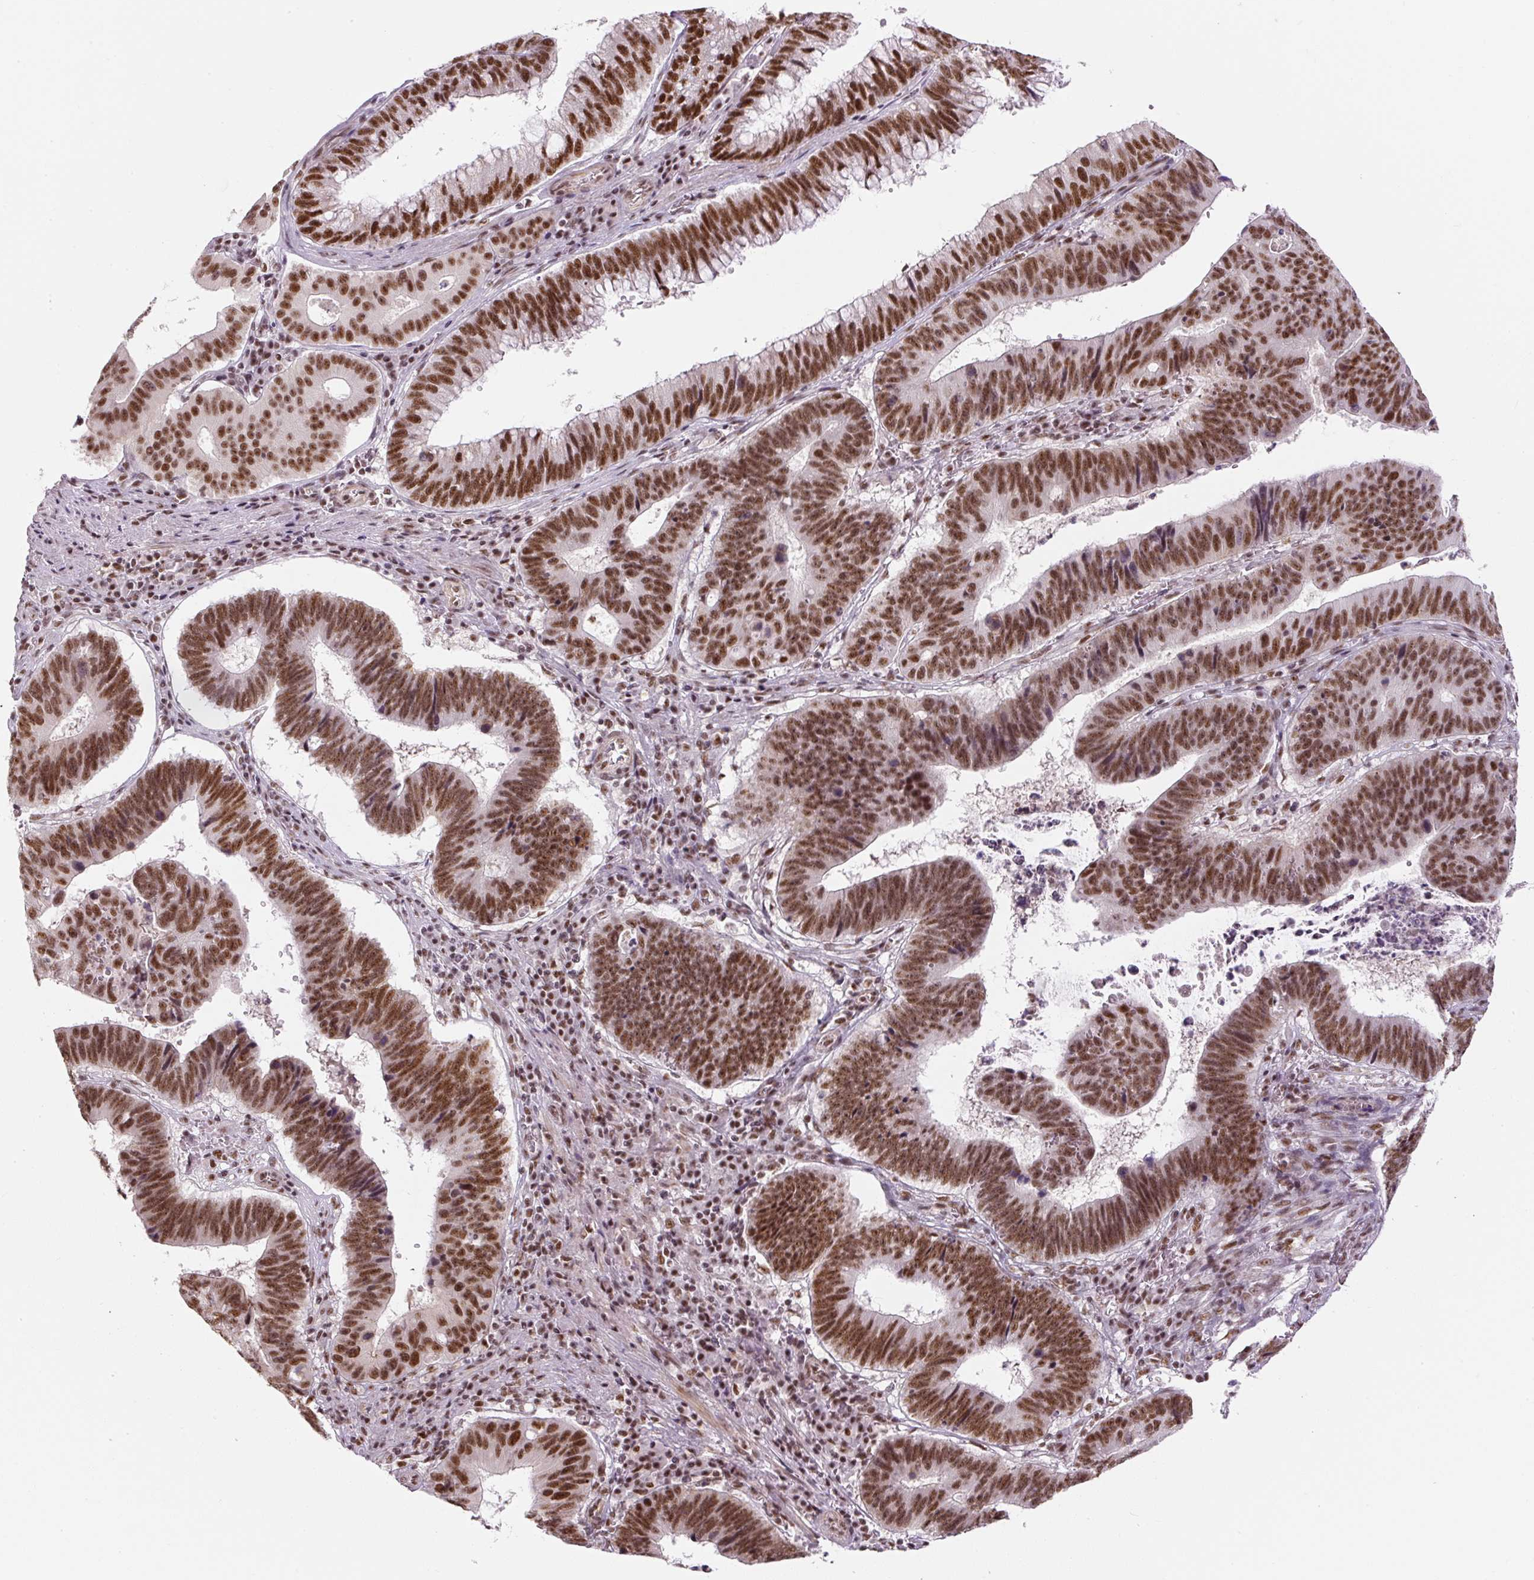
{"staining": {"intensity": "strong", "quantity": ">75%", "location": "nuclear"}, "tissue": "stomach cancer", "cell_type": "Tumor cells", "image_type": "cancer", "snomed": [{"axis": "morphology", "description": "Adenocarcinoma, NOS"}, {"axis": "topography", "description": "Stomach"}], "caption": "A high amount of strong nuclear expression is identified in about >75% of tumor cells in stomach cancer (adenocarcinoma) tissue.", "gene": "U2AF2", "patient": {"sex": "male", "age": 59}}